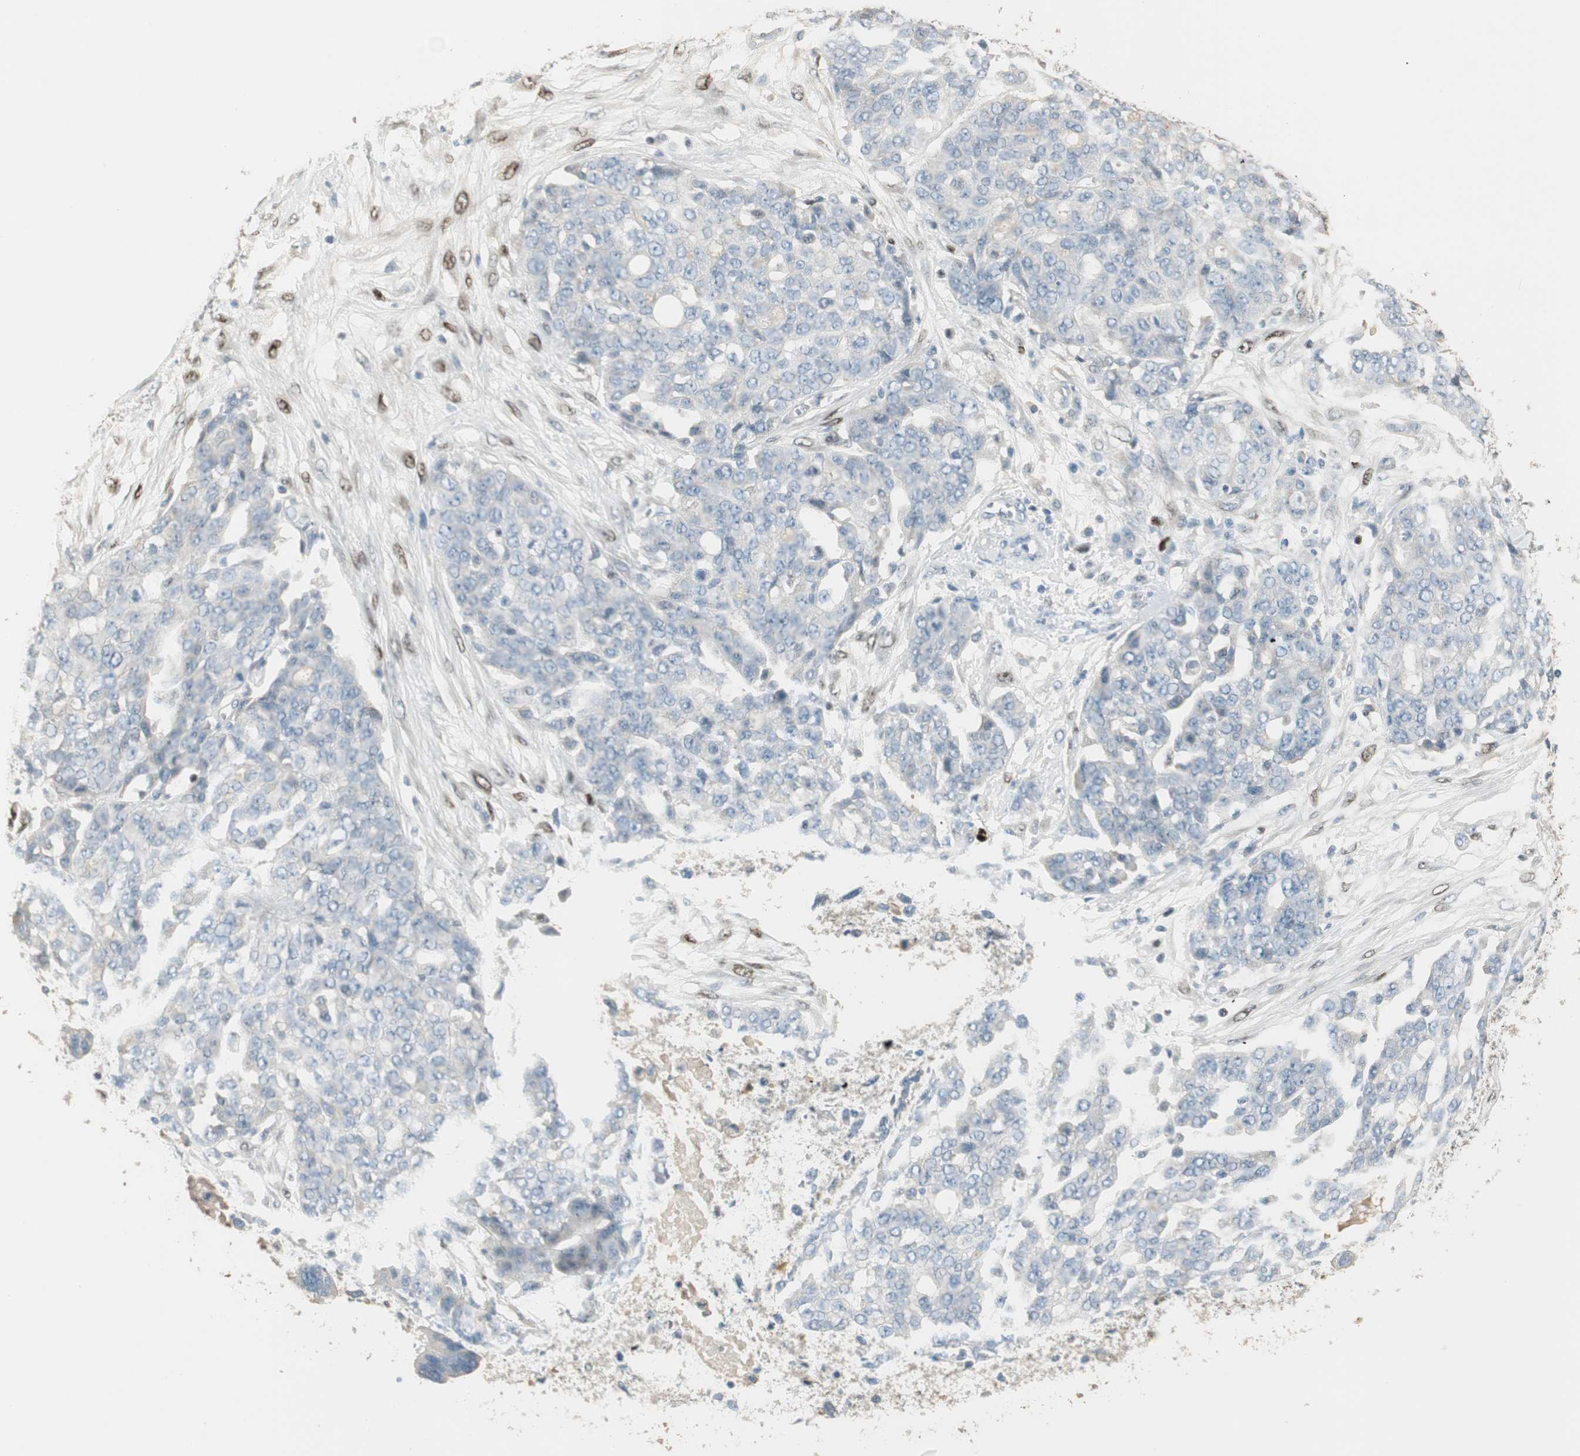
{"staining": {"intensity": "negative", "quantity": "none", "location": "none"}, "tissue": "ovarian cancer", "cell_type": "Tumor cells", "image_type": "cancer", "snomed": [{"axis": "morphology", "description": "Cystadenocarcinoma, serous, NOS"}, {"axis": "topography", "description": "Soft tissue"}, {"axis": "topography", "description": "Ovary"}], "caption": "Tumor cells show no significant protein staining in serous cystadenocarcinoma (ovarian). (DAB (3,3'-diaminobenzidine) IHC with hematoxylin counter stain).", "gene": "RUNX2", "patient": {"sex": "female", "age": 57}}